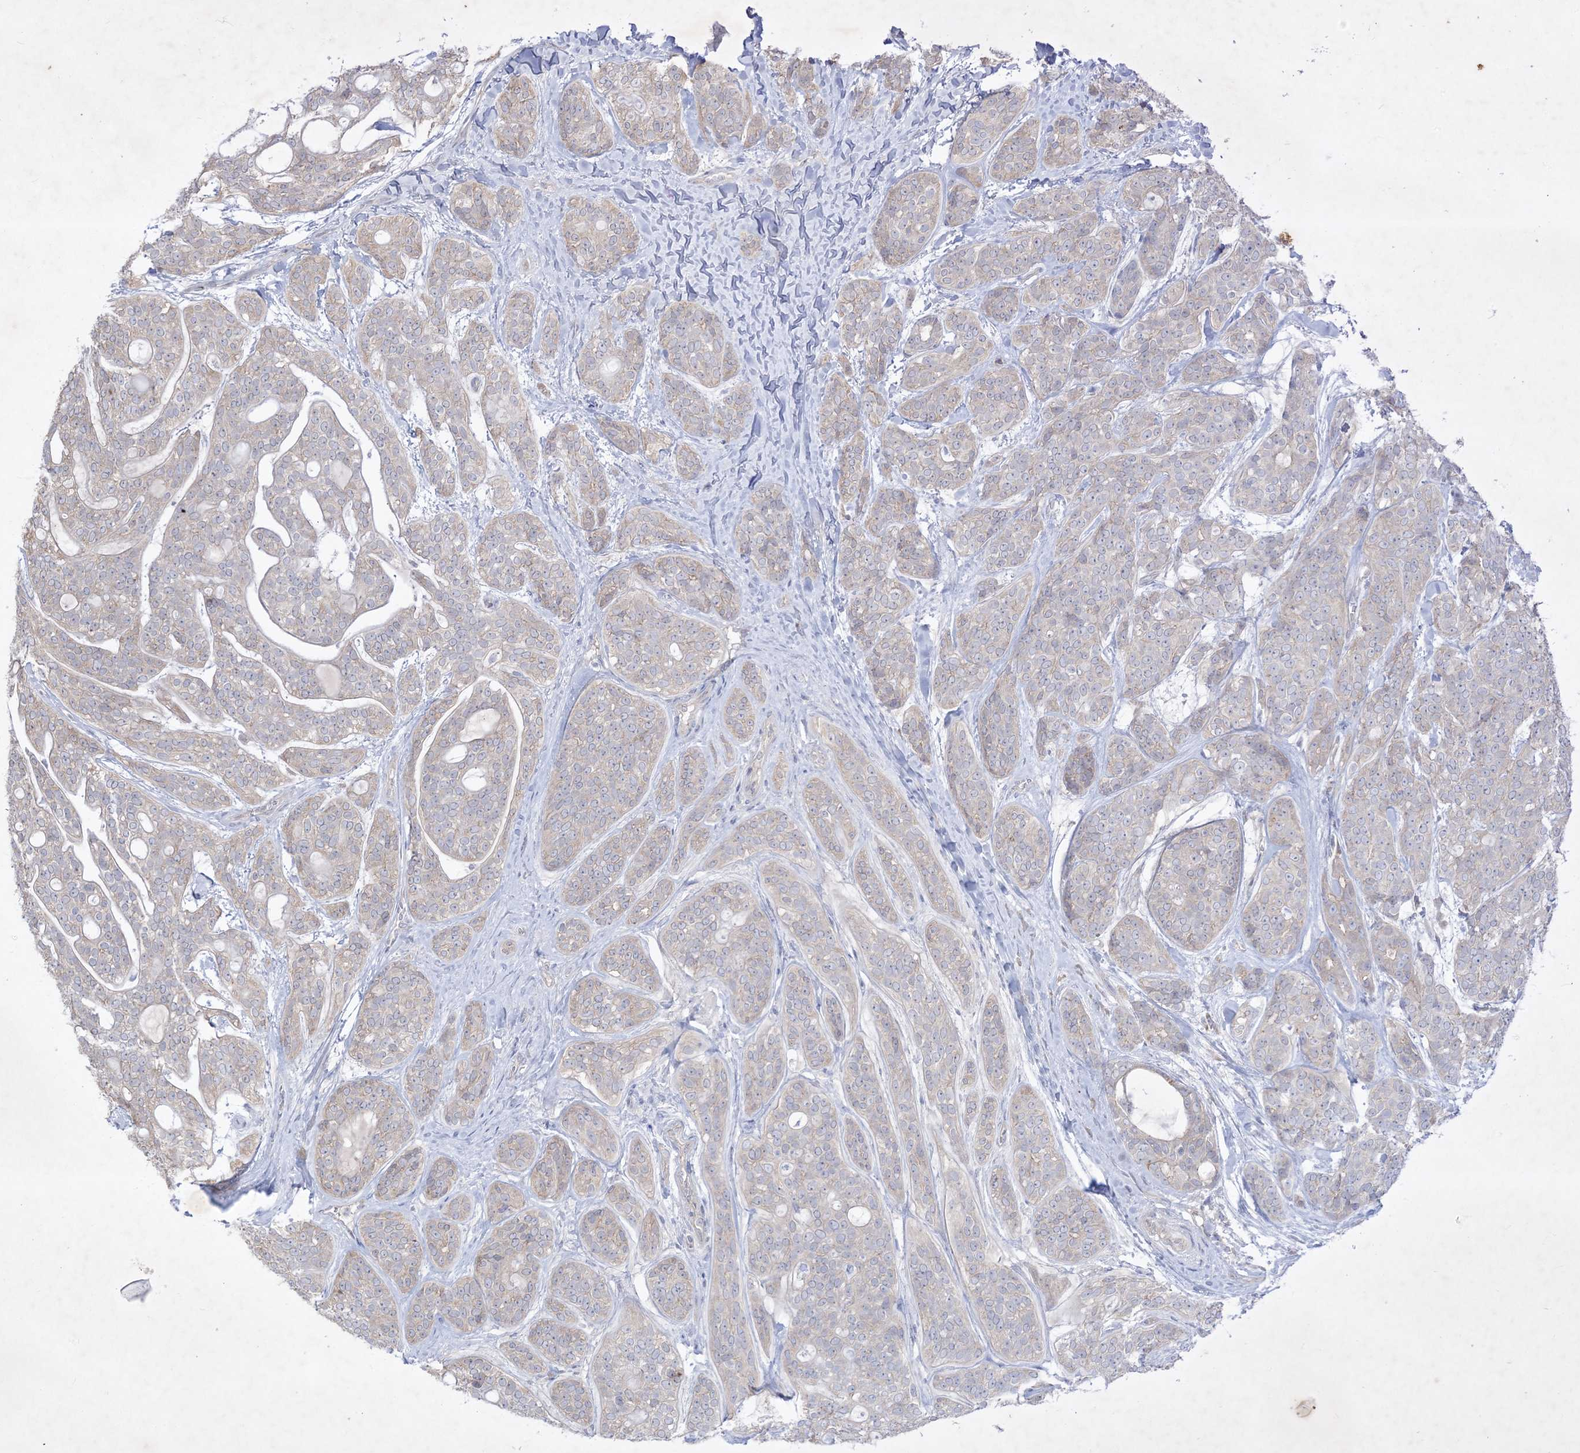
{"staining": {"intensity": "negative", "quantity": "none", "location": "none"}, "tissue": "head and neck cancer", "cell_type": "Tumor cells", "image_type": "cancer", "snomed": [{"axis": "morphology", "description": "Adenocarcinoma, NOS"}, {"axis": "topography", "description": "Head-Neck"}], "caption": "The photomicrograph shows no significant staining in tumor cells of head and neck cancer (adenocarcinoma).", "gene": "PLEKHA3", "patient": {"sex": "male", "age": 66}}